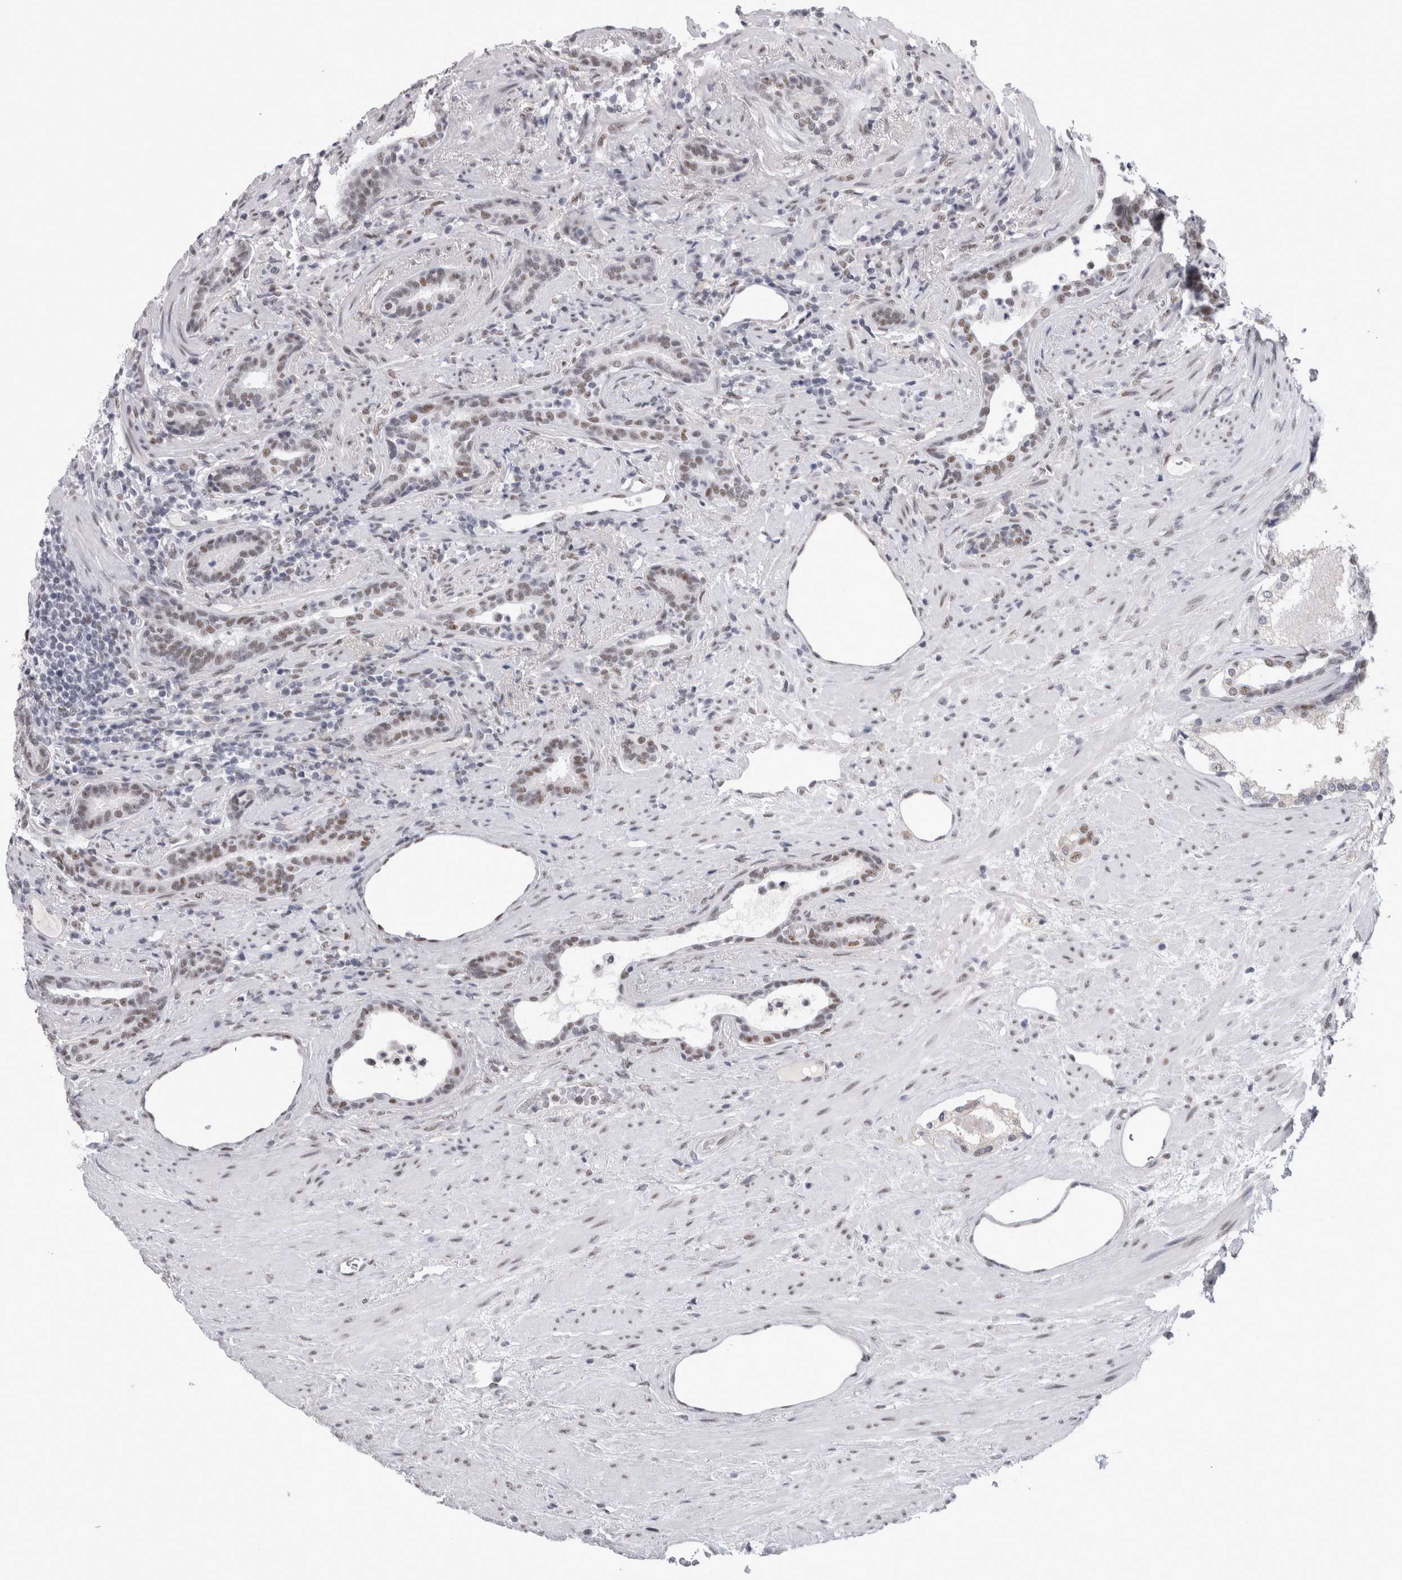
{"staining": {"intensity": "moderate", "quantity": "25%-75%", "location": "nuclear"}, "tissue": "prostate cancer", "cell_type": "Tumor cells", "image_type": "cancer", "snomed": [{"axis": "morphology", "description": "Adenocarcinoma, High grade"}, {"axis": "topography", "description": "Prostate"}], "caption": "There is medium levels of moderate nuclear staining in tumor cells of prostate cancer (high-grade adenocarcinoma), as demonstrated by immunohistochemical staining (brown color).", "gene": "API5", "patient": {"sex": "male", "age": 71}}